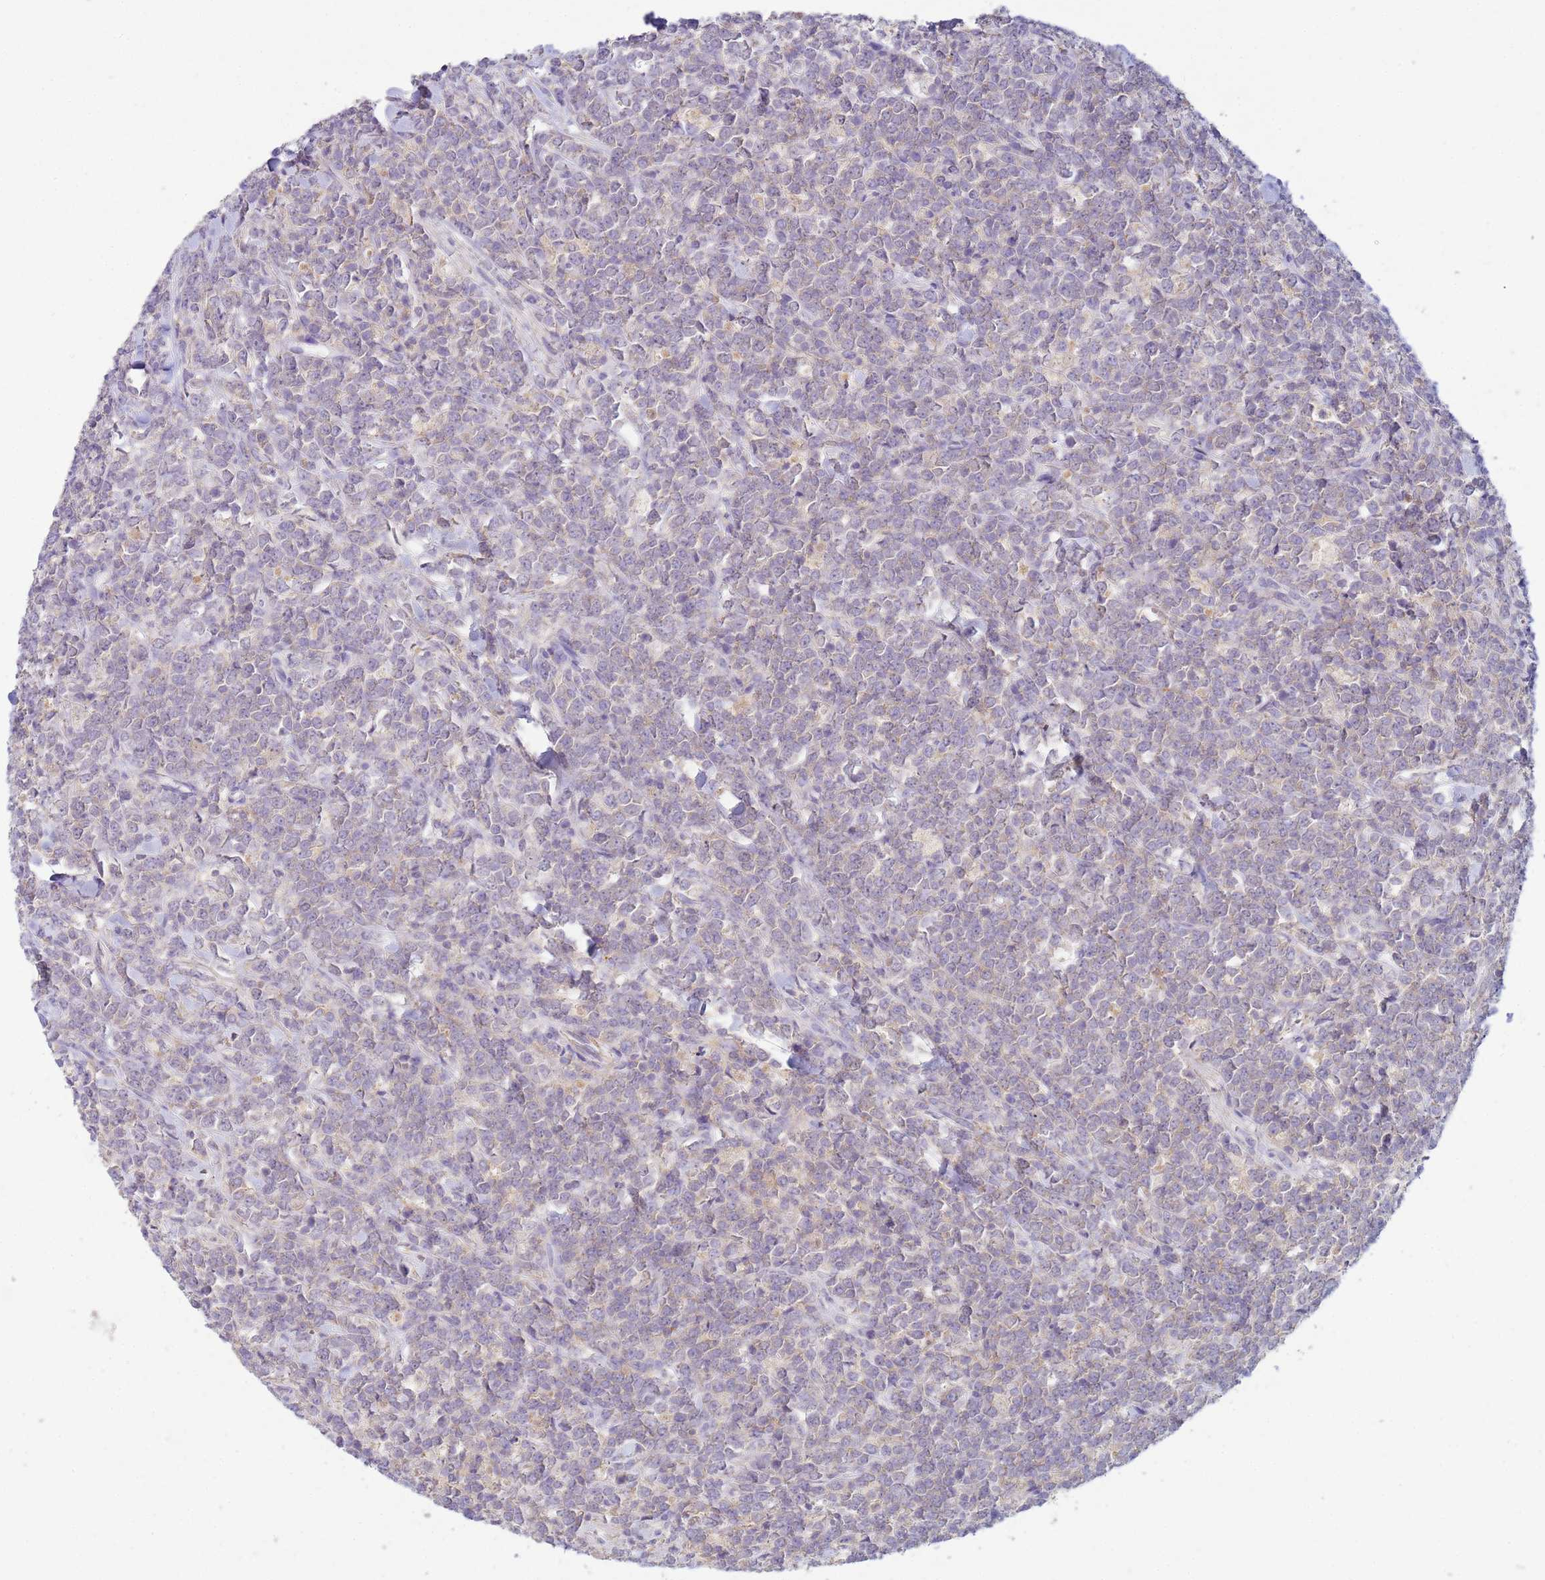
{"staining": {"intensity": "negative", "quantity": "none", "location": "none"}, "tissue": "lymphoma", "cell_type": "Tumor cells", "image_type": "cancer", "snomed": [{"axis": "morphology", "description": "Malignant lymphoma, non-Hodgkin's type, High grade"}, {"axis": "topography", "description": "Small intestine"}], "caption": "Human lymphoma stained for a protein using IHC exhibits no positivity in tumor cells.", "gene": "KLHL13", "patient": {"sex": "male", "age": 8}}